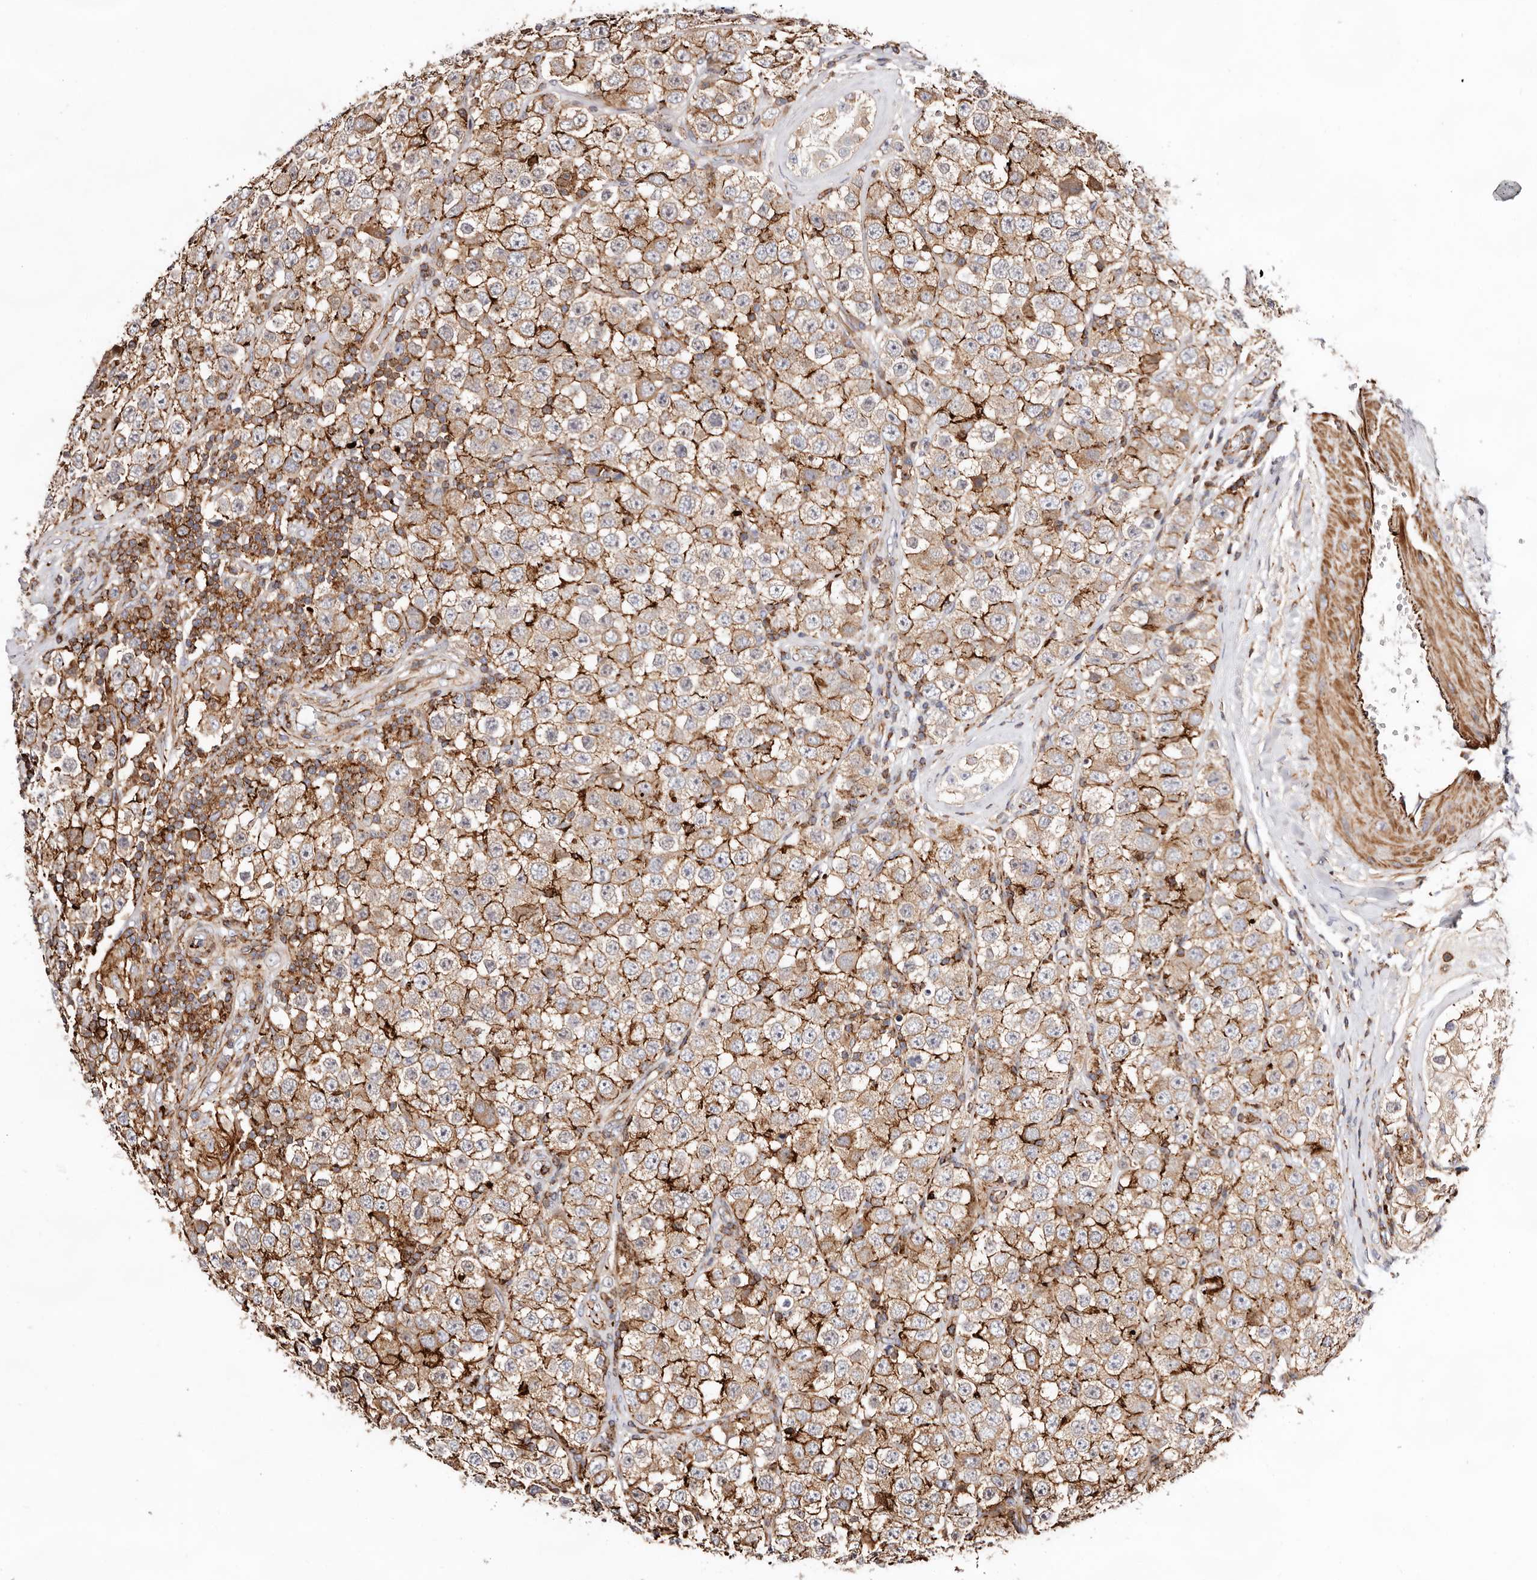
{"staining": {"intensity": "moderate", "quantity": ">75%", "location": "cytoplasmic/membranous"}, "tissue": "testis cancer", "cell_type": "Tumor cells", "image_type": "cancer", "snomed": [{"axis": "morphology", "description": "Seminoma, NOS"}, {"axis": "topography", "description": "Testis"}], "caption": "High-magnification brightfield microscopy of seminoma (testis) stained with DAB (3,3'-diaminobenzidine) (brown) and counterstained with hematoxylin (blue). tumor cells exhibit moderate cytoplasmic/membranous staining is identified in about>75% of cells.", "gene": "PTPN22", "patient": {"sex": "male", "age": 28}}